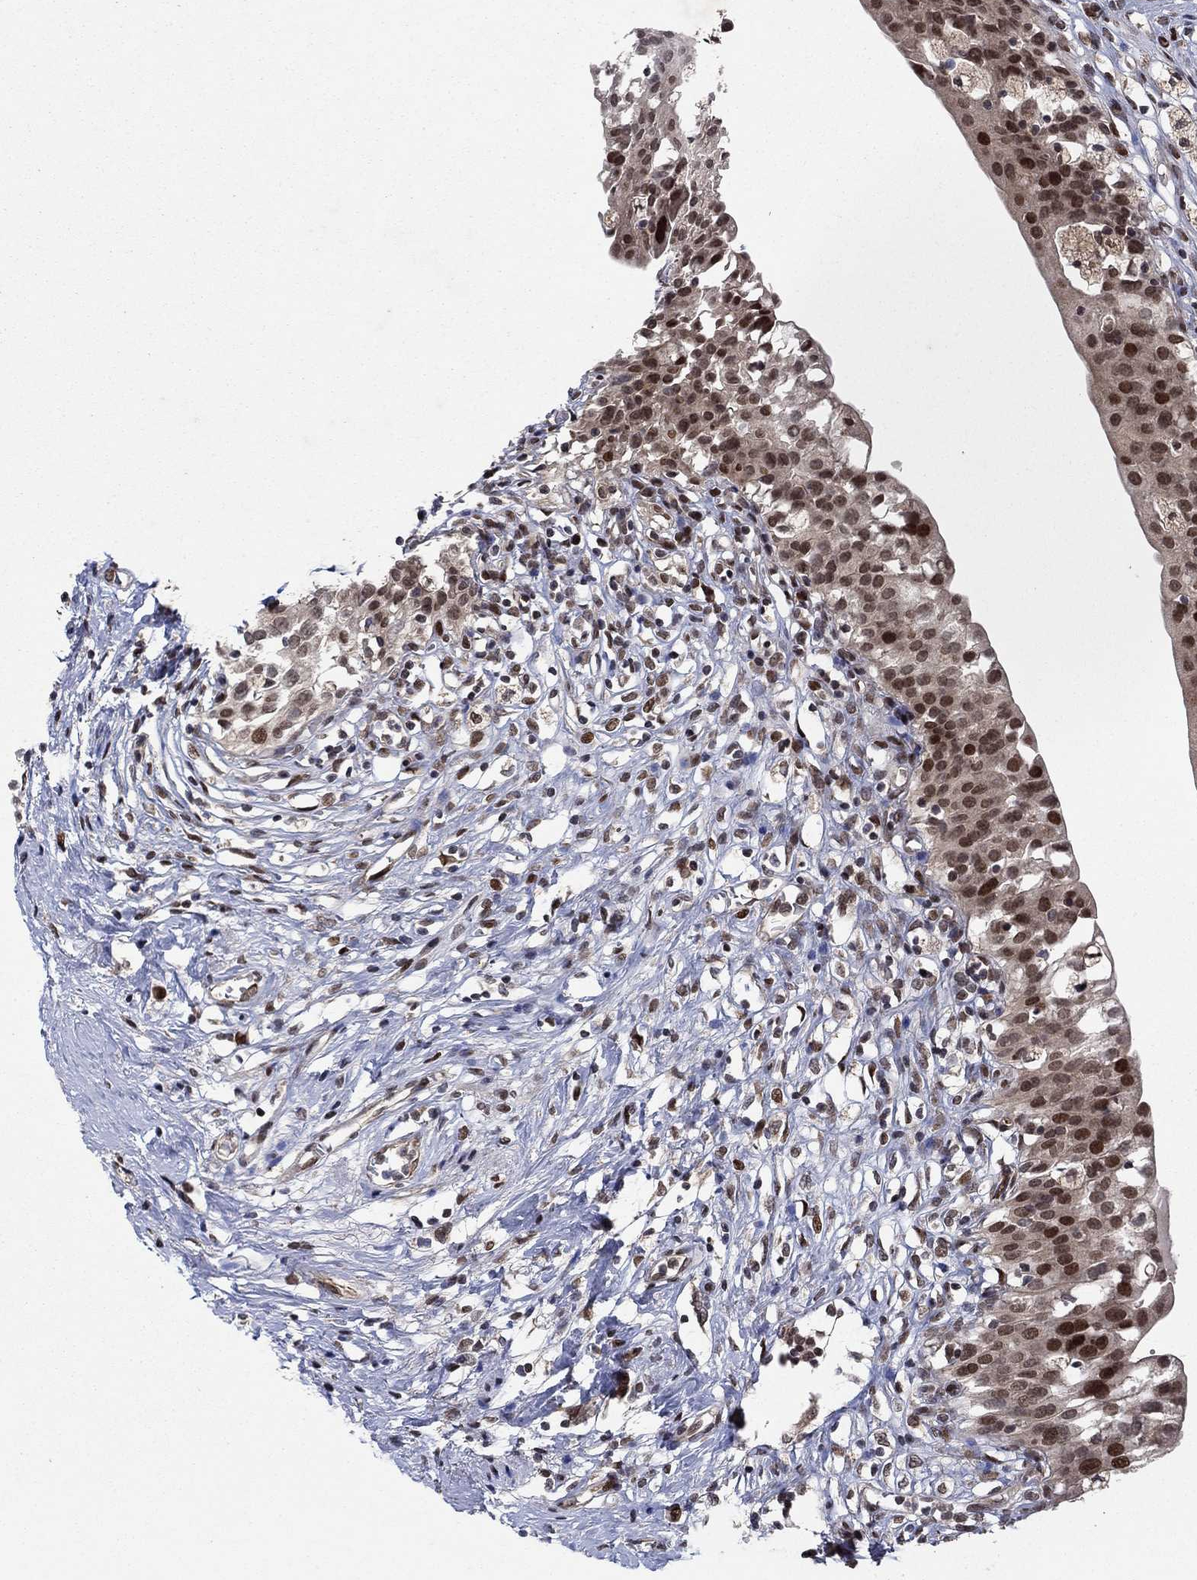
{"staining": {"intensity": "strong", "quantity": "25%-75%", "location": "cytoplasmic/membranous,nuclear"}, "tissue": "urinary bladder", "cell_type": "Urothelial cells", "image_type": "normal", "snomed": [{"axis": "morphology", "description": "Normal tissue, NOS"}, {"axis": "topography", "description": "Urinary bladder"}], "caption": "There is high levels of strong cytoplasmic/membranous,nuclear staining in urothelial cells of normal urinary bladder, as demonstrated by immunohistochemical staining (brown color).", "gene": "PRICKLE4", "patient": {"sex": "male", "age": 76}}